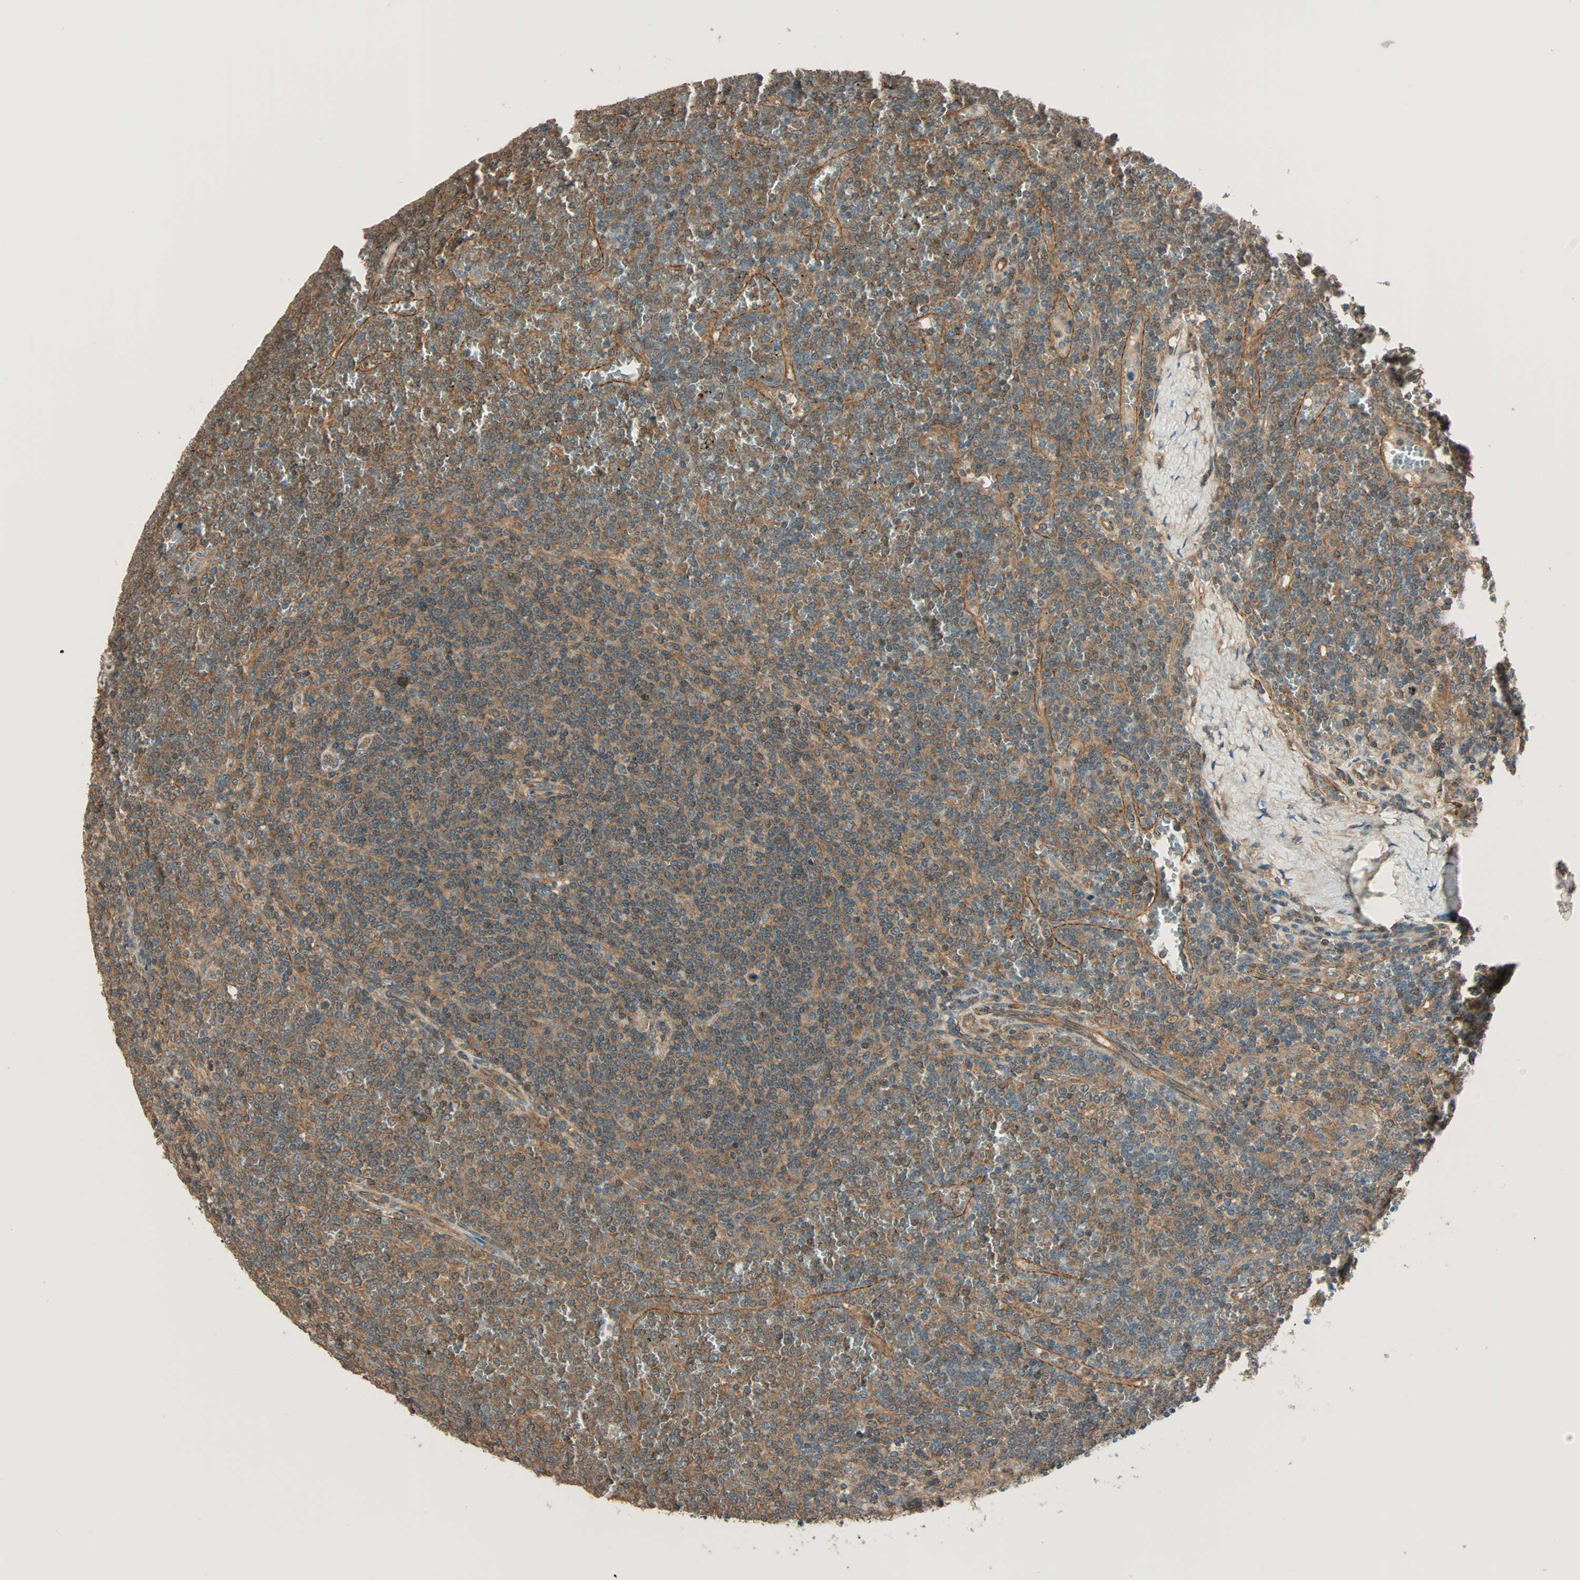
{"staining": {"intensity": "moderate", "quantity": ">75%", "location": "cytoplasmic/membranous"}, "tissue": "lymphoma", "cell_type": "Tumor cells", "image_type": "cancer", "snomed": [{"axis": "morphology", "description": "Malignant lymphoma, non-Hodgkin's type, Low grade"}, {"axis": "topography", "description": "Spleen"}], "caption": "A high-resolution histopathology image shows immunohistochemistry staining of malignant lymphoma, non-Hodgkin's type (low-grade), which reveals moderate cytoplasmic/membranous staining in approximately >75% of tumor cells.", "gene": "MAP3K21", "patient": {"sex": "female", "age": 19}}